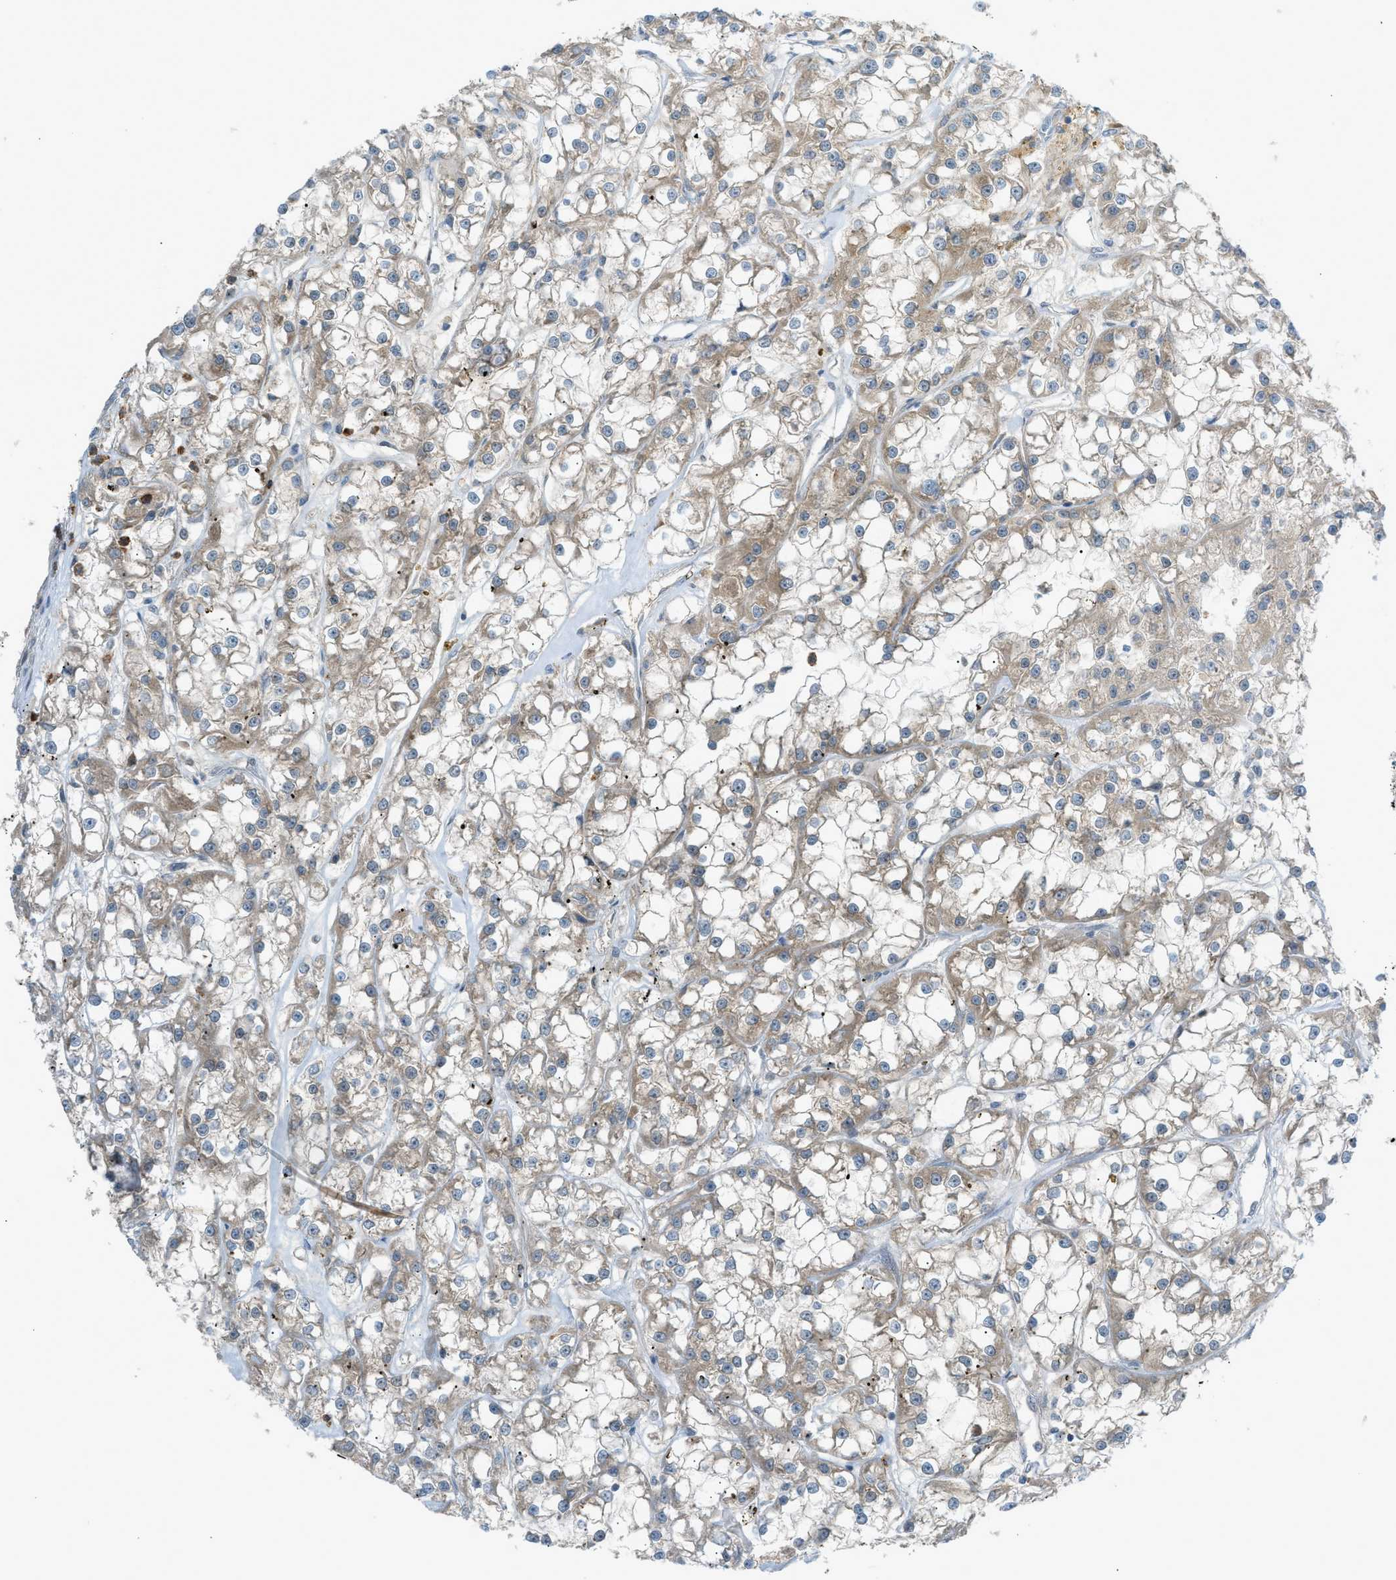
{"staining": {"intensity": "weak", "quantity": ">75%", "location": "cytoplasmic/membranous"}, "tissue": "renal cancer", "cell_type": "Tumor cells", "image_type": "cancer", "snomed": [{"axis": "morphology", "description": "Adenocarcinoma, NOS"}, {"axis": "topography", "description": "Kidney"}], "caption": "This histopathology image reveals immunohistochemistry (IHC) staining of renal cancer (adenocarcinoma), with low weak cytoplasmic/membranous staining in about >75% of tumor cells.", "gene": "DYRK1A", "patient": {"sex": "female", "age": 52}}